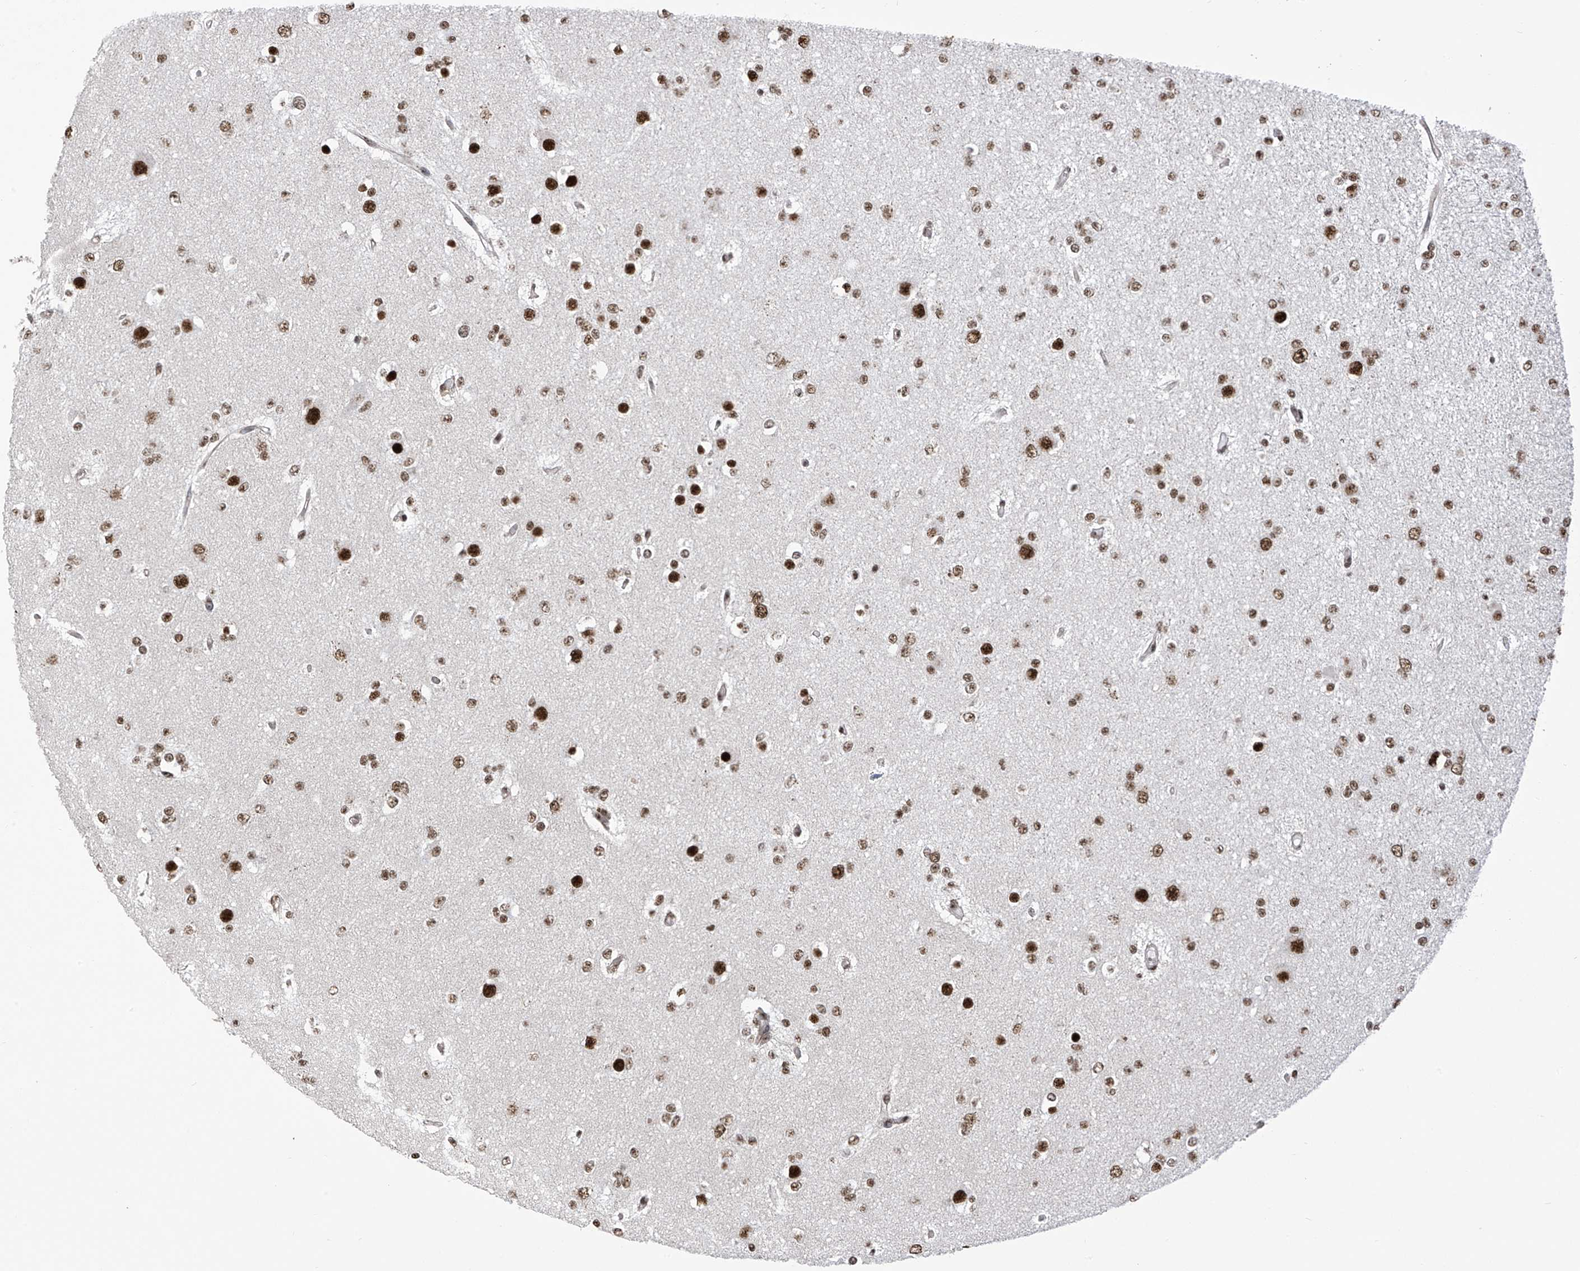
{"staining": {"intensity": "moderate", "quantity": ">75%", "location": "nuclear"}, "tissue": "glioma", "cell_type": "Tumor cells", "image_type": "cancer", "snomed": [{"axis": "morphology", "description": "Glioma, malignant, Low grade"}, {"axis": "topography", "description": "Brain"}], "caption": "This photomicrograph exhibits glioma stained with immunohistochemistry to label a protein in brown. The nuclear of tumor cells show moderate positivity for the protein. Nuclei are counter-stained blue.", "gene": "APLF", "patient": {"sex": "female", "age": 22}}